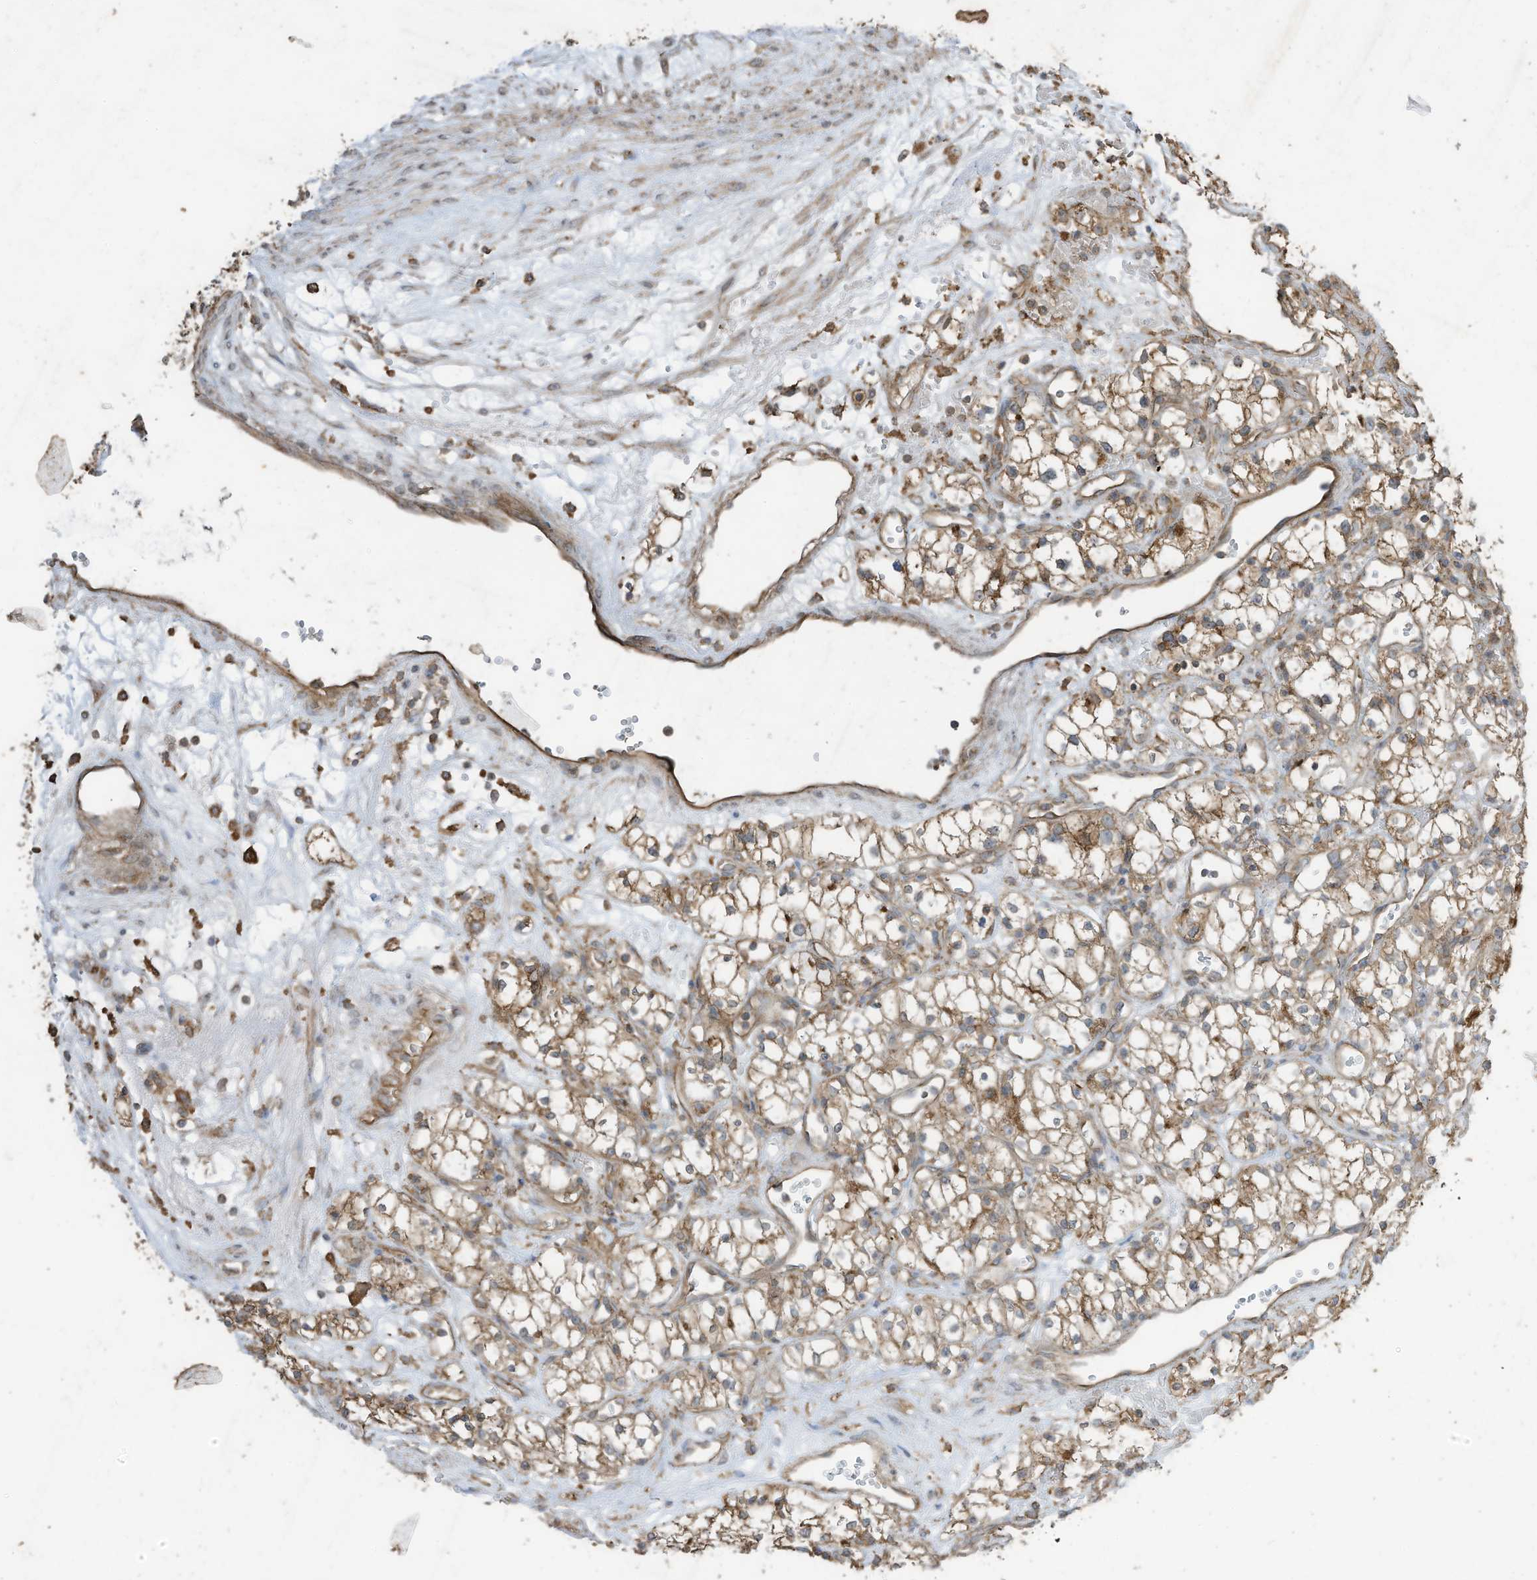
{"staining": {"intensity": "moderate", "quantity": ">75%", "location": "cytoplasmic/membranous"}, "tissue": "renal cancer", "cell_type": "Tumor cells", "image_type": "cancer", "snomed": [{"axis": "morphology", "description": "Adenocarcinoma, NOS"}, {"axis": "topography", "description": "Kidney"}], "caption": "Renal adenocarcinoma tissue exhibits moderate cytoplasmic/membranous expression in approximately >75% of tumor cells", "gene": "CGAS", "patient": {"sex": "male", "age": 59}}